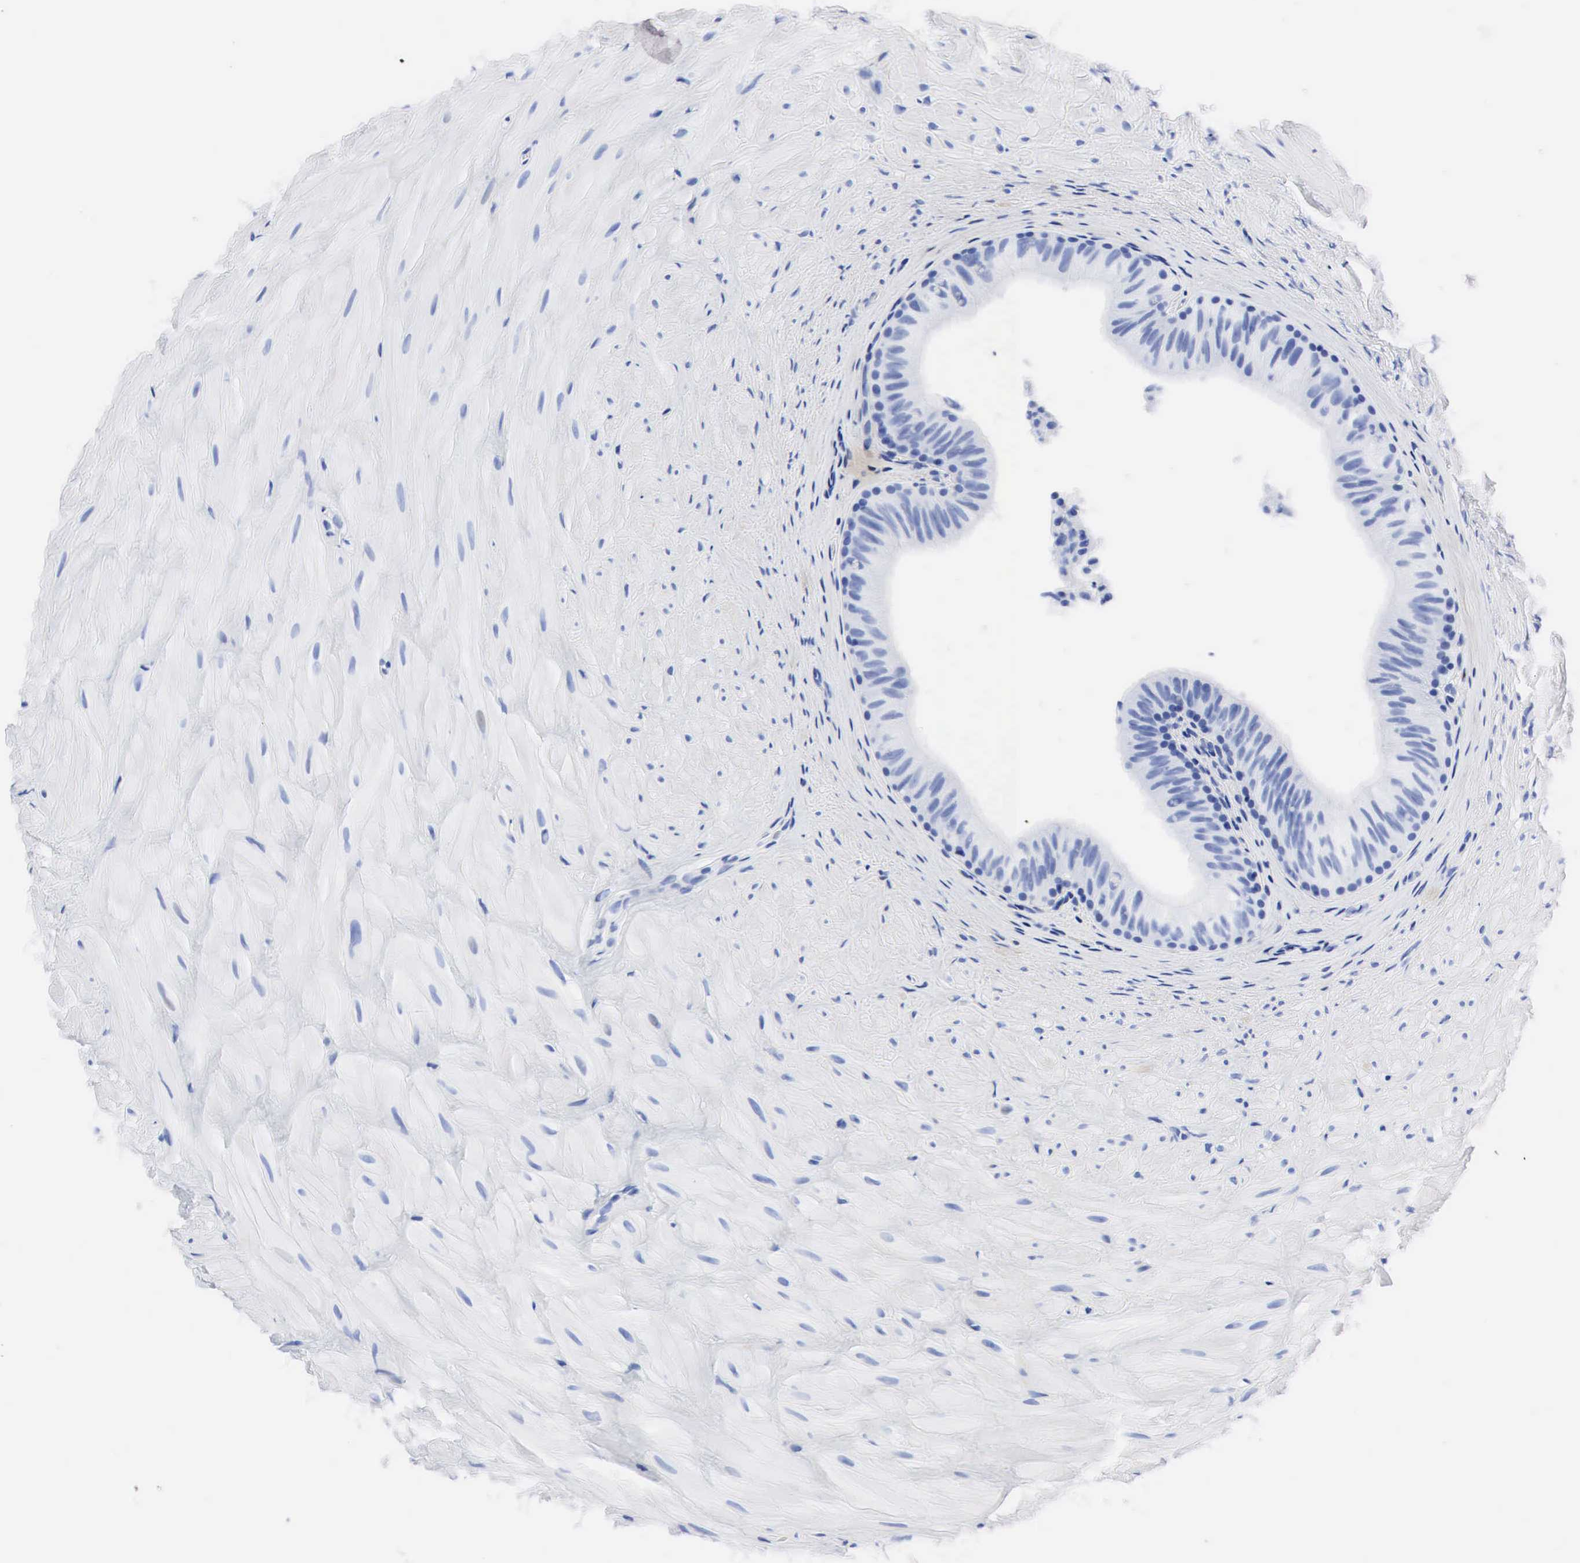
{"staining": {"intensity": "negative", "quantity": "none", "location": "none"}, "tissue": "epididymis", "cell_type": "Glandular cells", "image_type": "normal", "snomed": [{"axis": "morphology", "description": "Normal tissue, NOS"}, {"axis": "topography", "description": "Epididymis"}], "caption": "A high-resolution micrograph shows IHC staining of unremarkable epididymis, which displays no significant expression in glandular cells. Nuclei are stained in blue.", "gene": "PTH", "patient": {"sex": "male", "age": 37}}